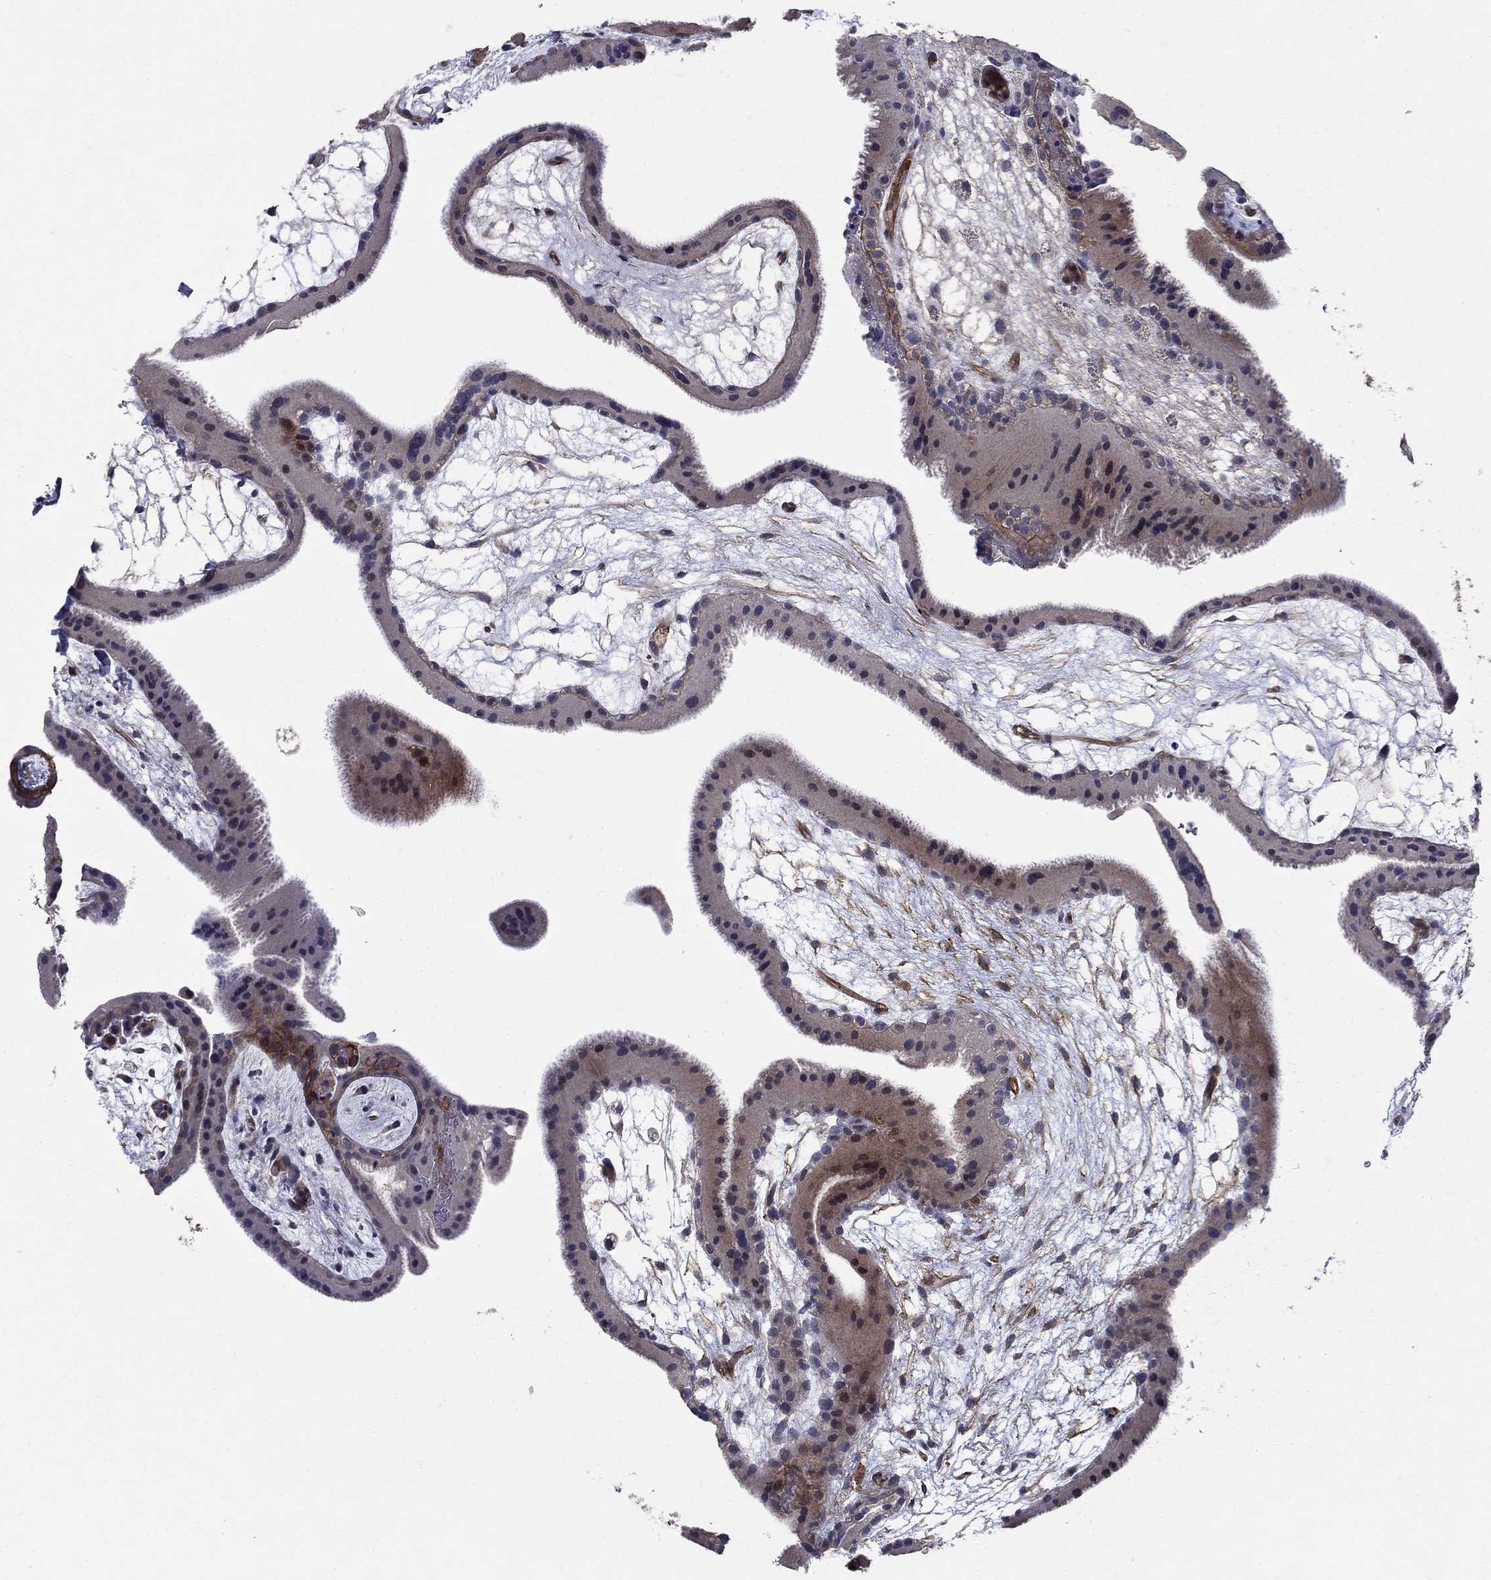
{"staining": {"intensity": "negative", "quantity": "none", "location": "none"}, "tissue": "placenta", "cell_type": "Decidual cells", "image_type": "normal", "snomed": [{"axis": "morphology", "description": "Normal tissue, NOS"}, {"axis": "topography", "description": "Placenta"}], "caption": "Placenta stained for a protein using immunohistochemistry (IHC) exhibits no staining decidual cells.", "gene": "SLC7A1", "patient": {"sex": "female", "age": 19}}